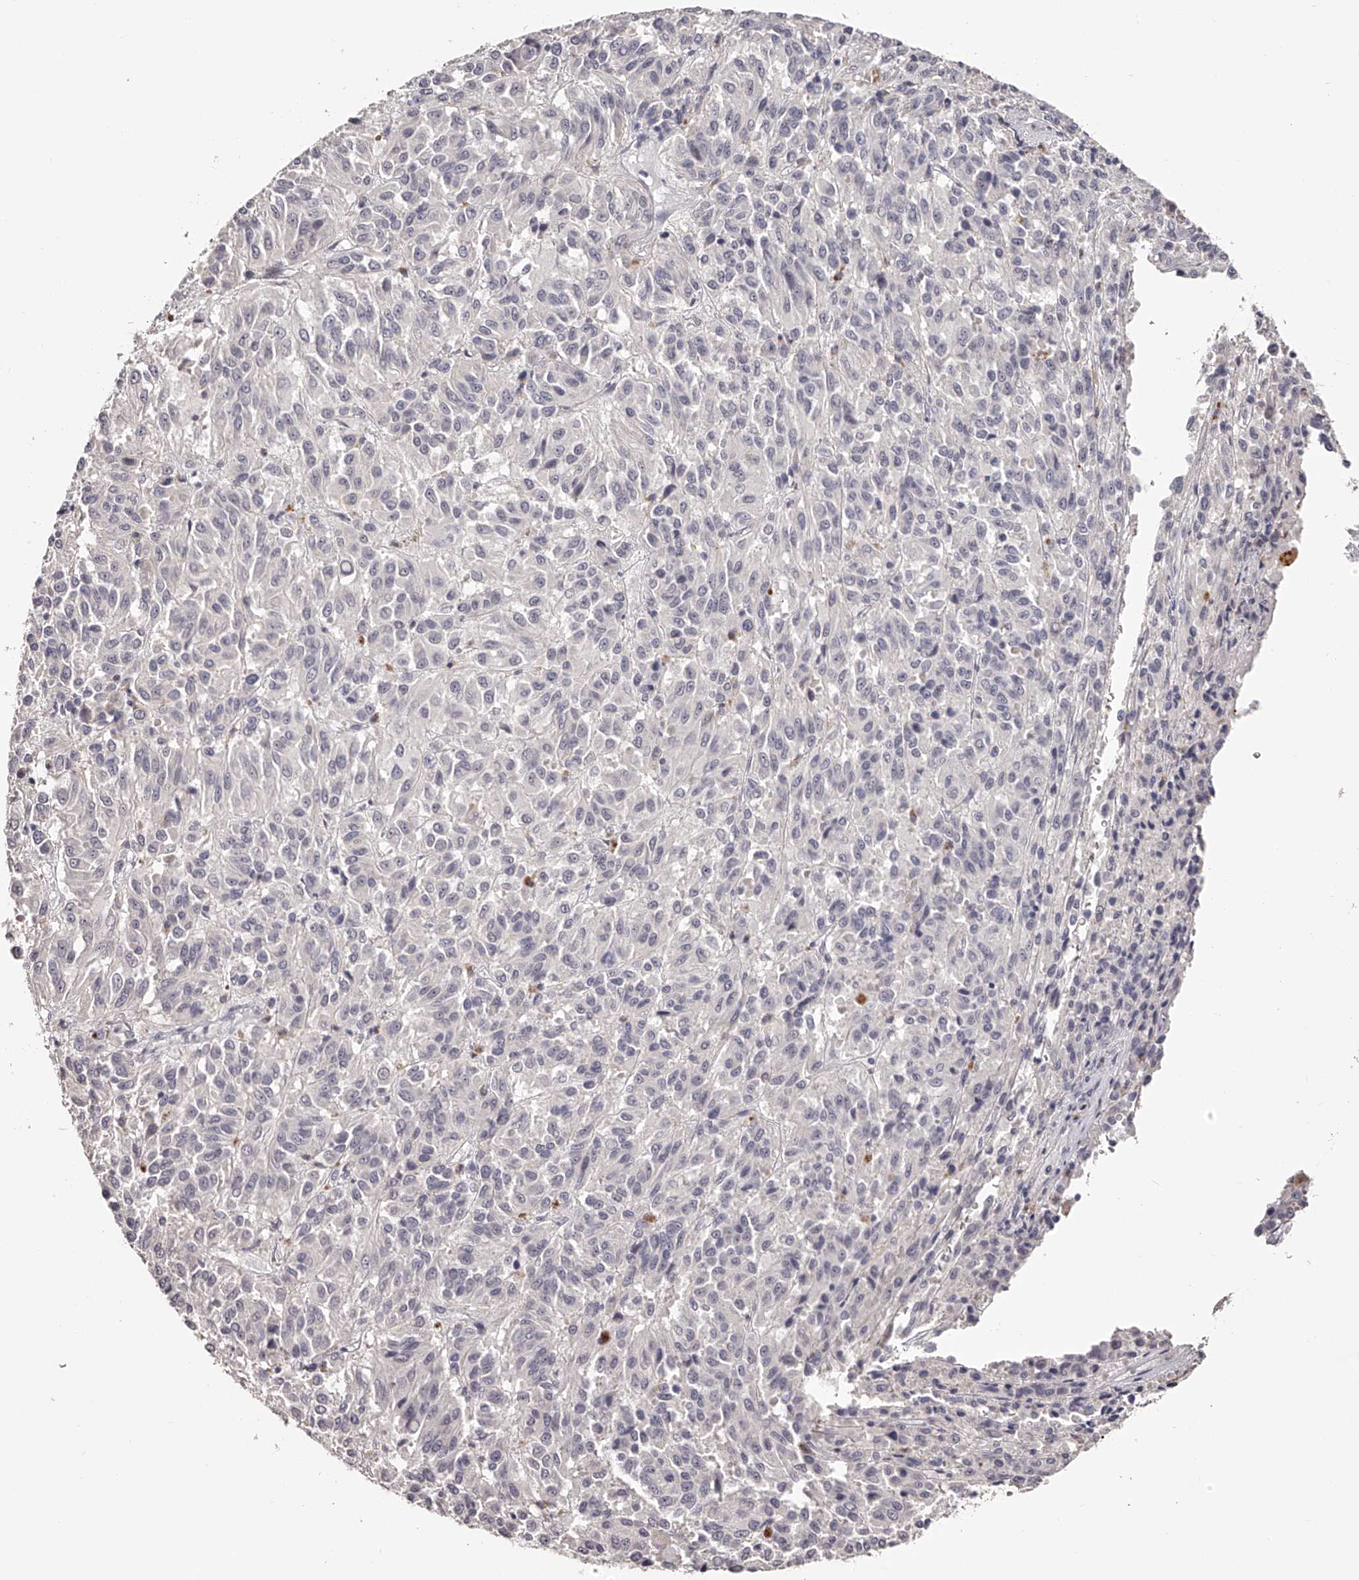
{"staining": {"intensity": "negative", "quantity": "none", "location": "none"}, "tissue": "melanoma", "cell_type": "Tumor cells", "image_type": "cancer", "snomed": [{"axis": "morphology", "description": "Malignant melanoma, Metastatic site"}, {"axis": "topography", "description": "Lung"}], "caption": "High power microscopy photomicrograph of an immunohistochemistry micrograph of melanoma, revealing no significant positivity in tumor cells. (Stains: DAB immunohistochemistry (IHC) with hematoxylin counter stain, Microscopy: brightfield microscopy at high magnification).", "gene": "SLC35D3", "patient": {"sex": "male", "age": 64}}